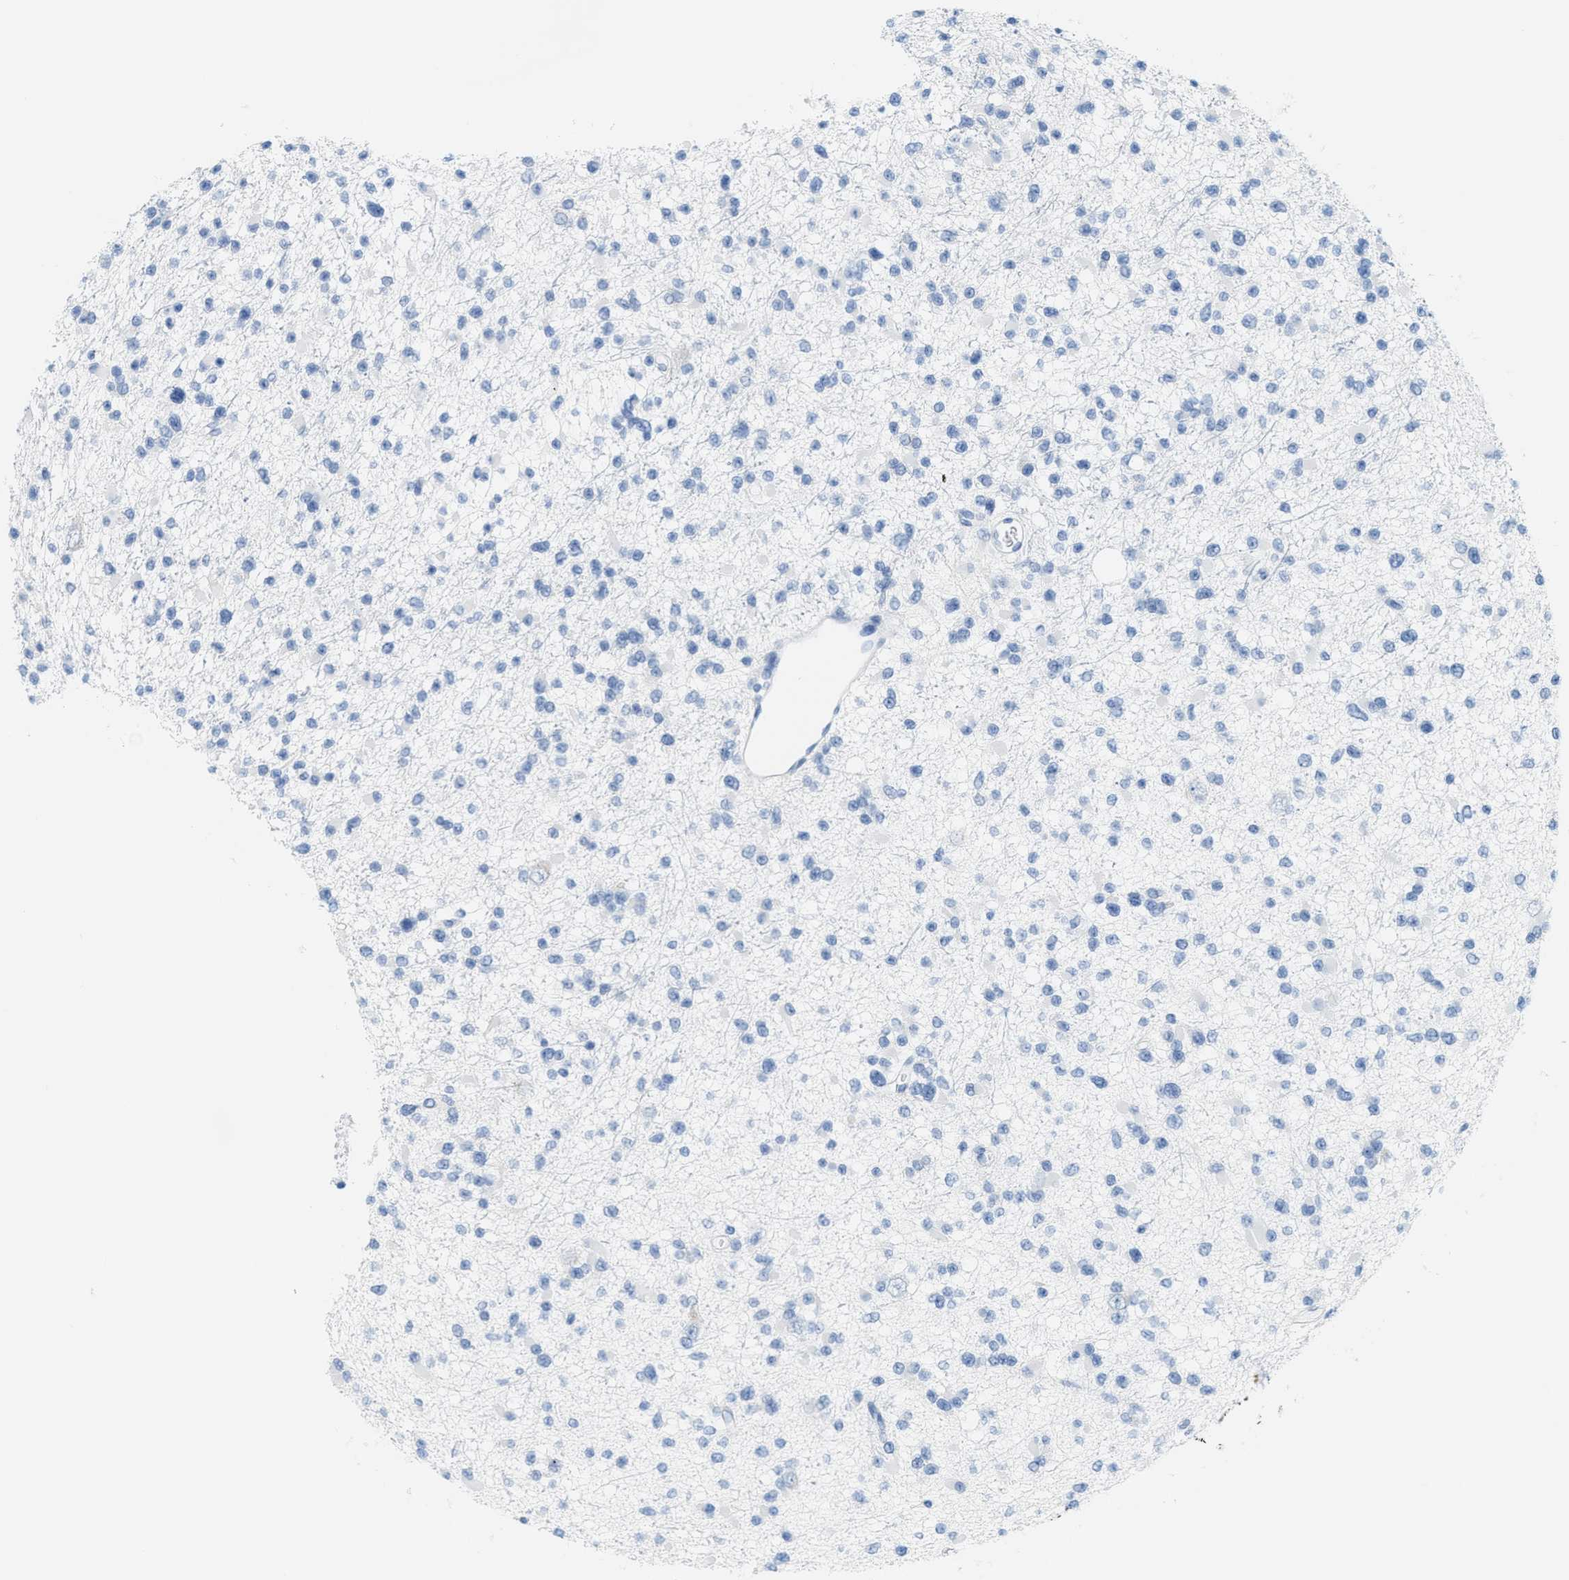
{"staining": {"intensity": "negative", "quantity": "none", "location": "none"}, "tissue": "glioma", "cell_type": "Tumor cells", "image_type": "cancer", "snomed": [{"axis": "morphology", "description": "Glioma, malignant, Low grade"}, {"axis": "topography", "description": "Brain"}], "caption": "An image of human malignant glioma (low-grade) is negative for staining in tumor cells.", "gene": "KIFC3", "patient": {"sex": "female", "age": 22}}